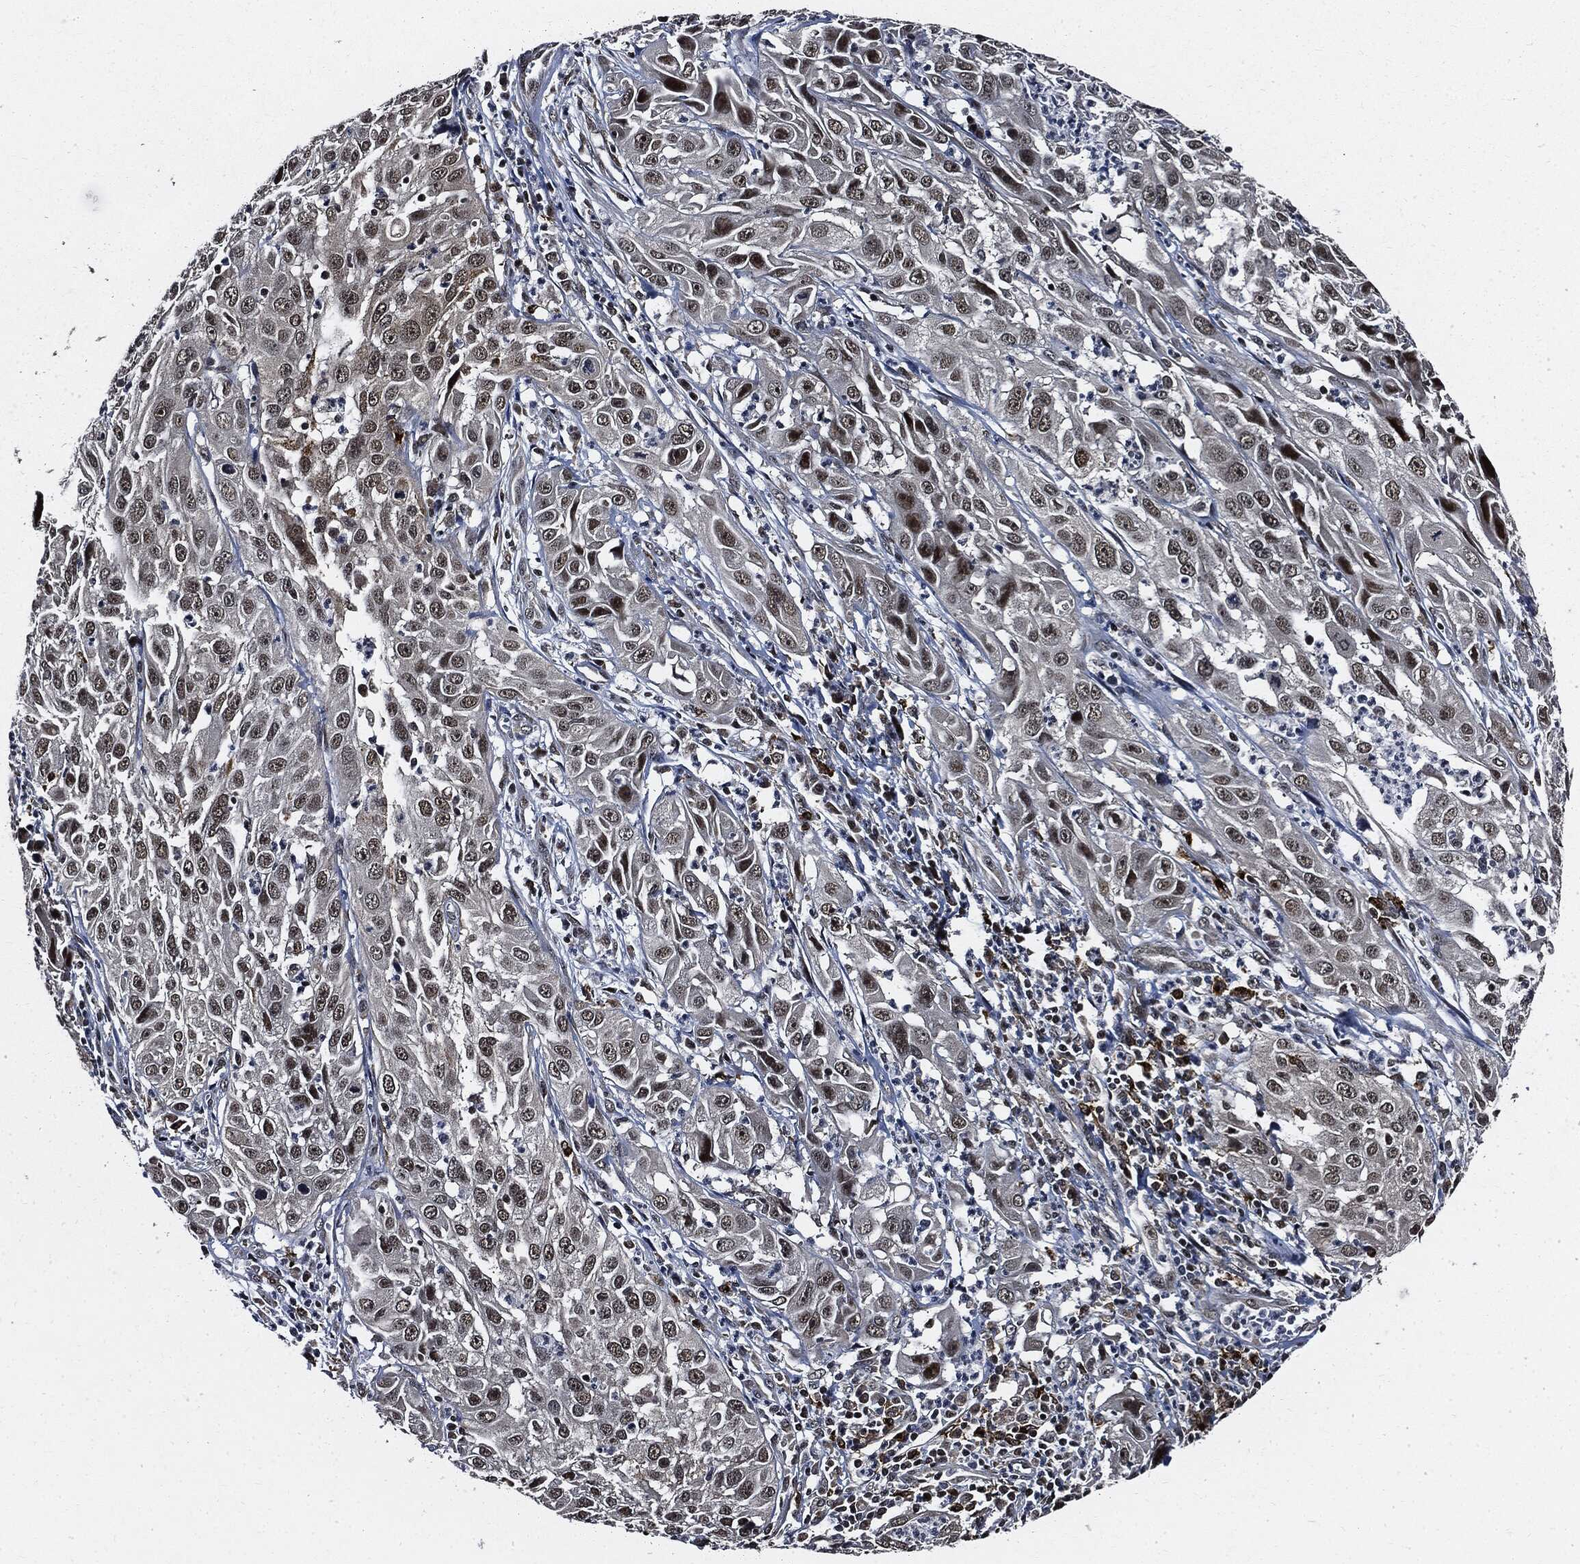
{"staining": {"intensity": "moderate", "quantity": "<25%", "location": "nuclear"}, "tissue": "cervical cancer", "cell_type": "Tumor cells", "image_type": "cancer", "snomed": [{"axis": "morphology", "description": "Squamous cell carcinoma, NOS"}, {"axis": "topography", "description": "Cervix"}], "caption": "This photomicrograph reveals squamous cell carcinoma (cervical) stained with immunohistochemistry to label a protein in brown. The nuclear of tumor cells show moderate positivity for the protein. Nuclei are counter-stained blue.", "gene": "SUGT1", "patient": {"sex": "female", "age": 32}}